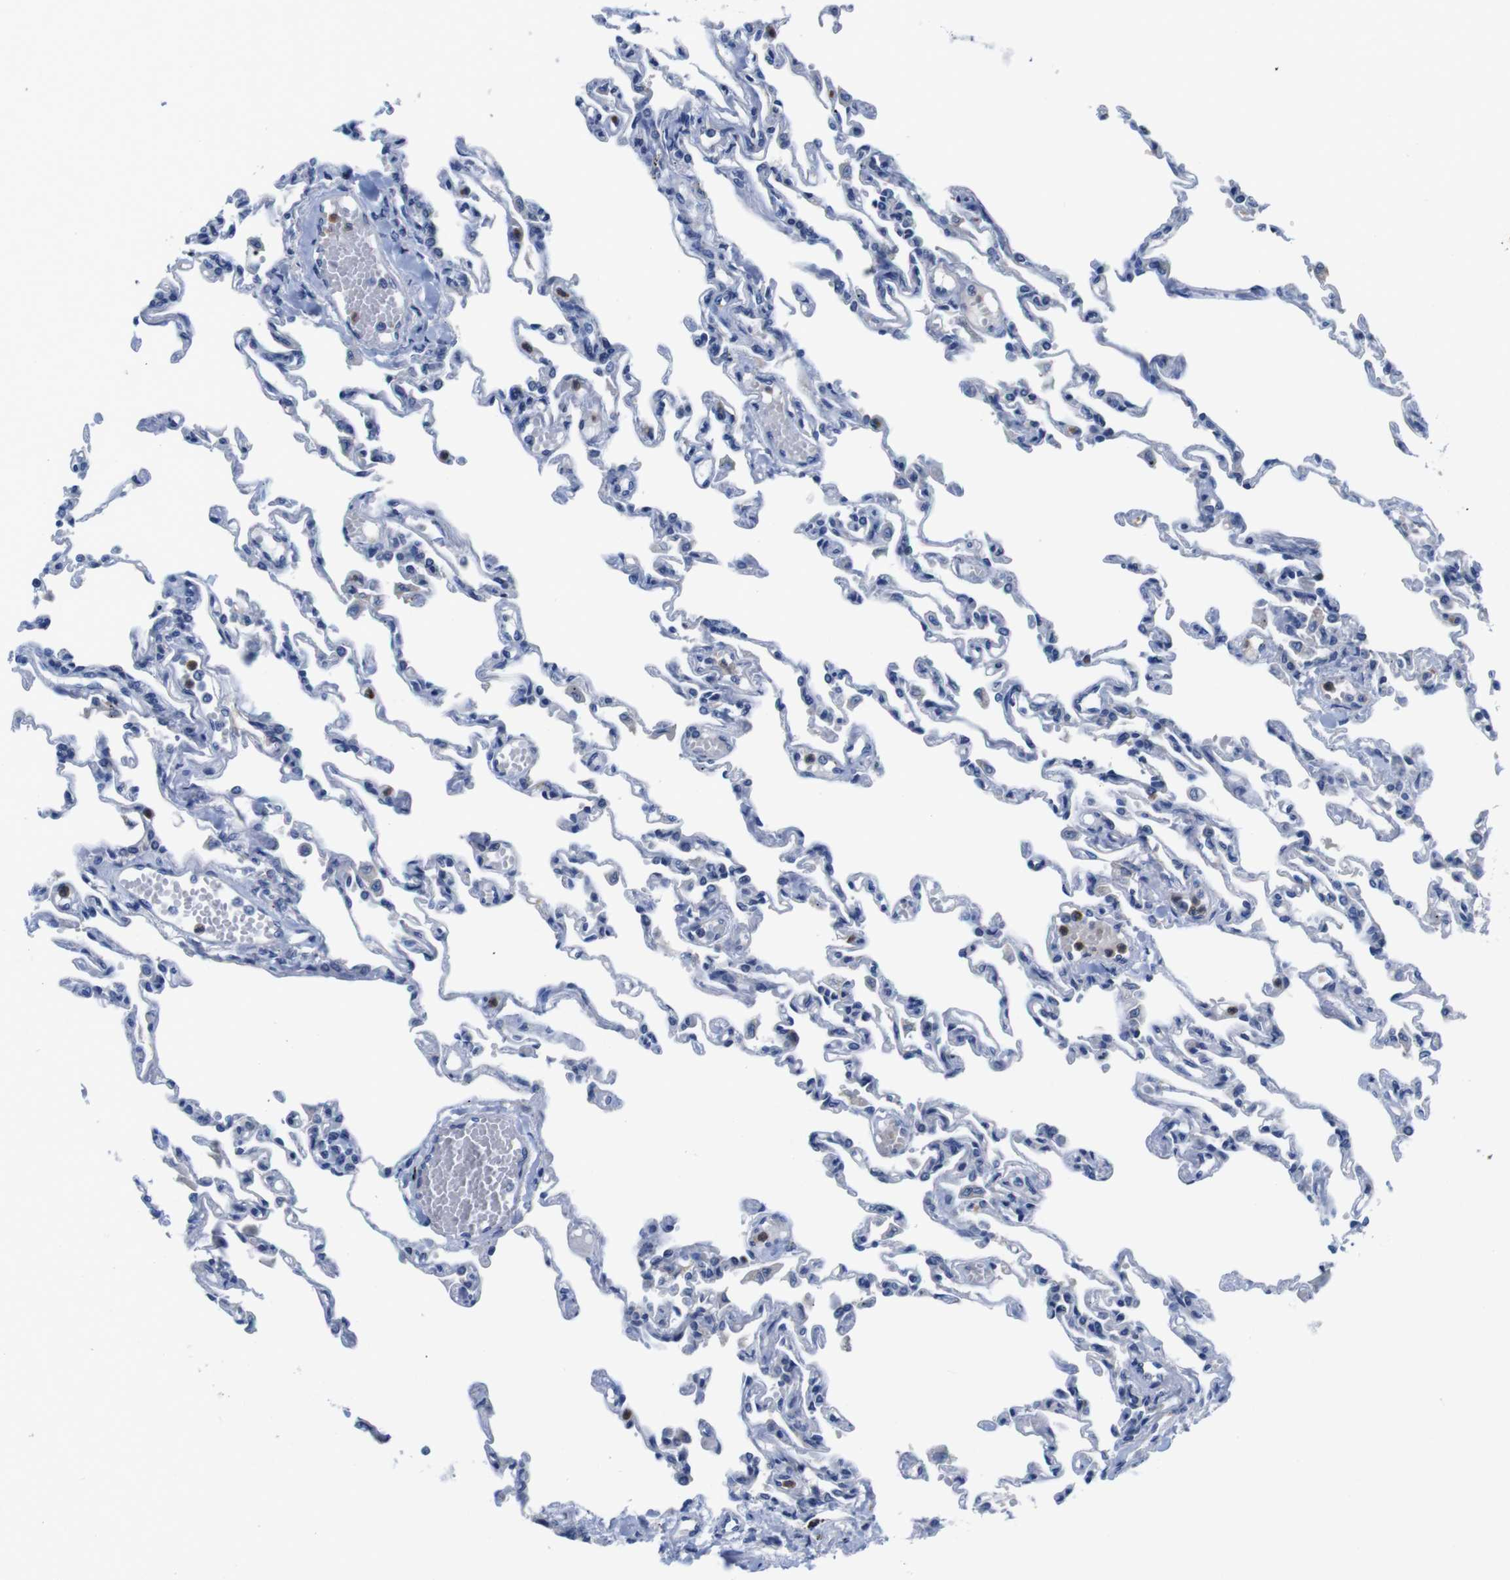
{"staining": {"intensity": "negative", "quantity": "none", "location": "none"}, "tissue": "lung", "cell_type": "Alveolar cells", "image_type": "normal", "snomed": [{"axis": "morphology", "description": "Normal tissue, NOS"}, {"axis": "topography", "description": "Lung"}], "caption": "Alveolar cells show no significant protein staining in benign lung.", "gene": "C1RL", "patient": {"sex": "male", "age": 21}}